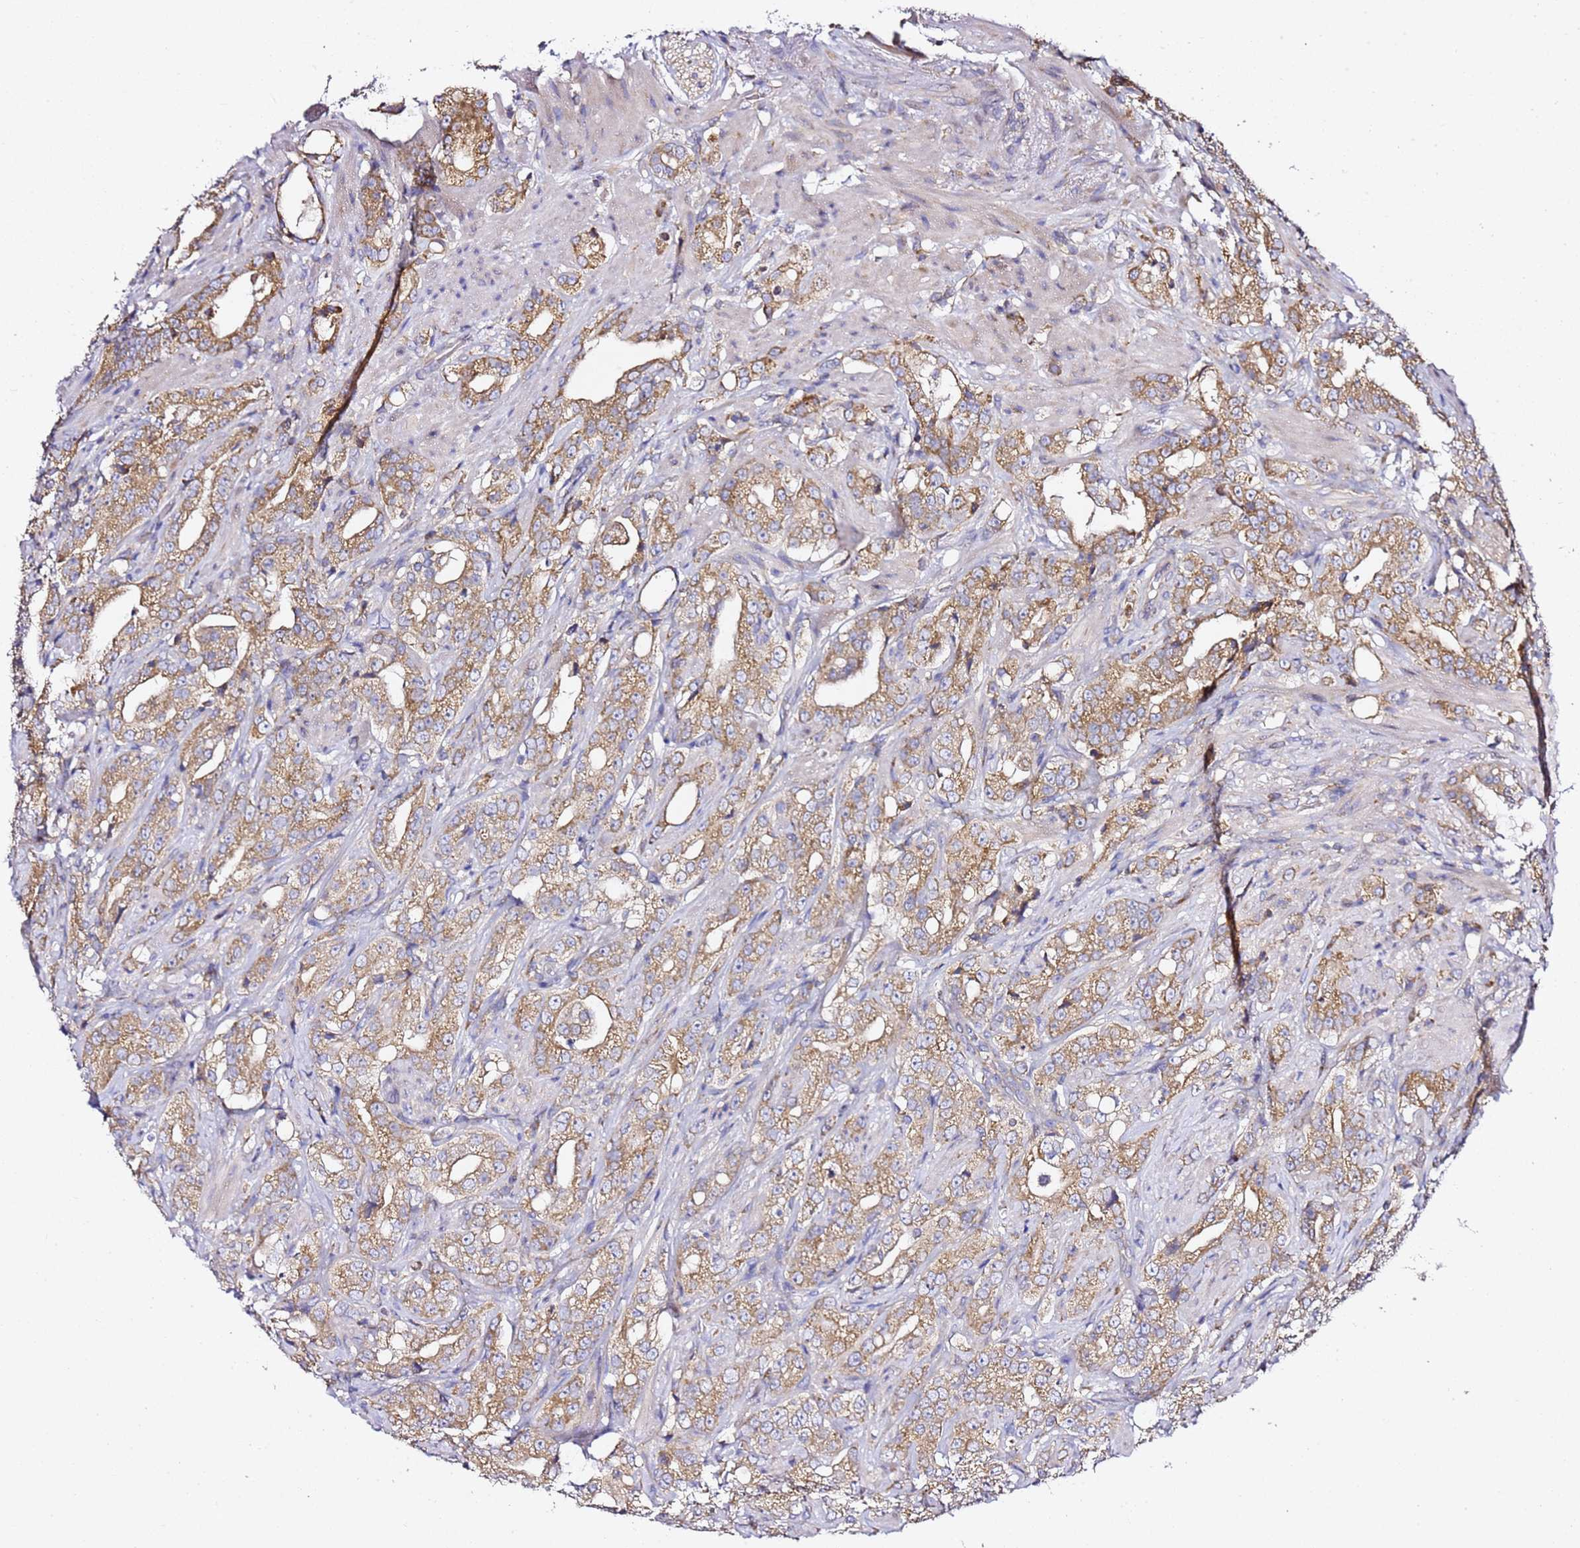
{"staining": {"intensity": "moderate", "quantity": ">75%", "location": "cytoplasmic/membranous"}, "tissue": "prostate cancer", "cell_type": "Tumor cells", "image_type": "cancer", "snomed": [{"axis": "morphology", "description": "Adenocarcinoma, Low grade"}, {"axis": "topography", "description": "Prostate"}], "caption": "Prostate low-grade adenocarcinoma stained with a brown dye exhibits moderate cytoplasmic/membranous positive expression in approximately >75% of tumor cells.", "gene": "C19orf12", "patient": {"sex": "male", "age": 67}}